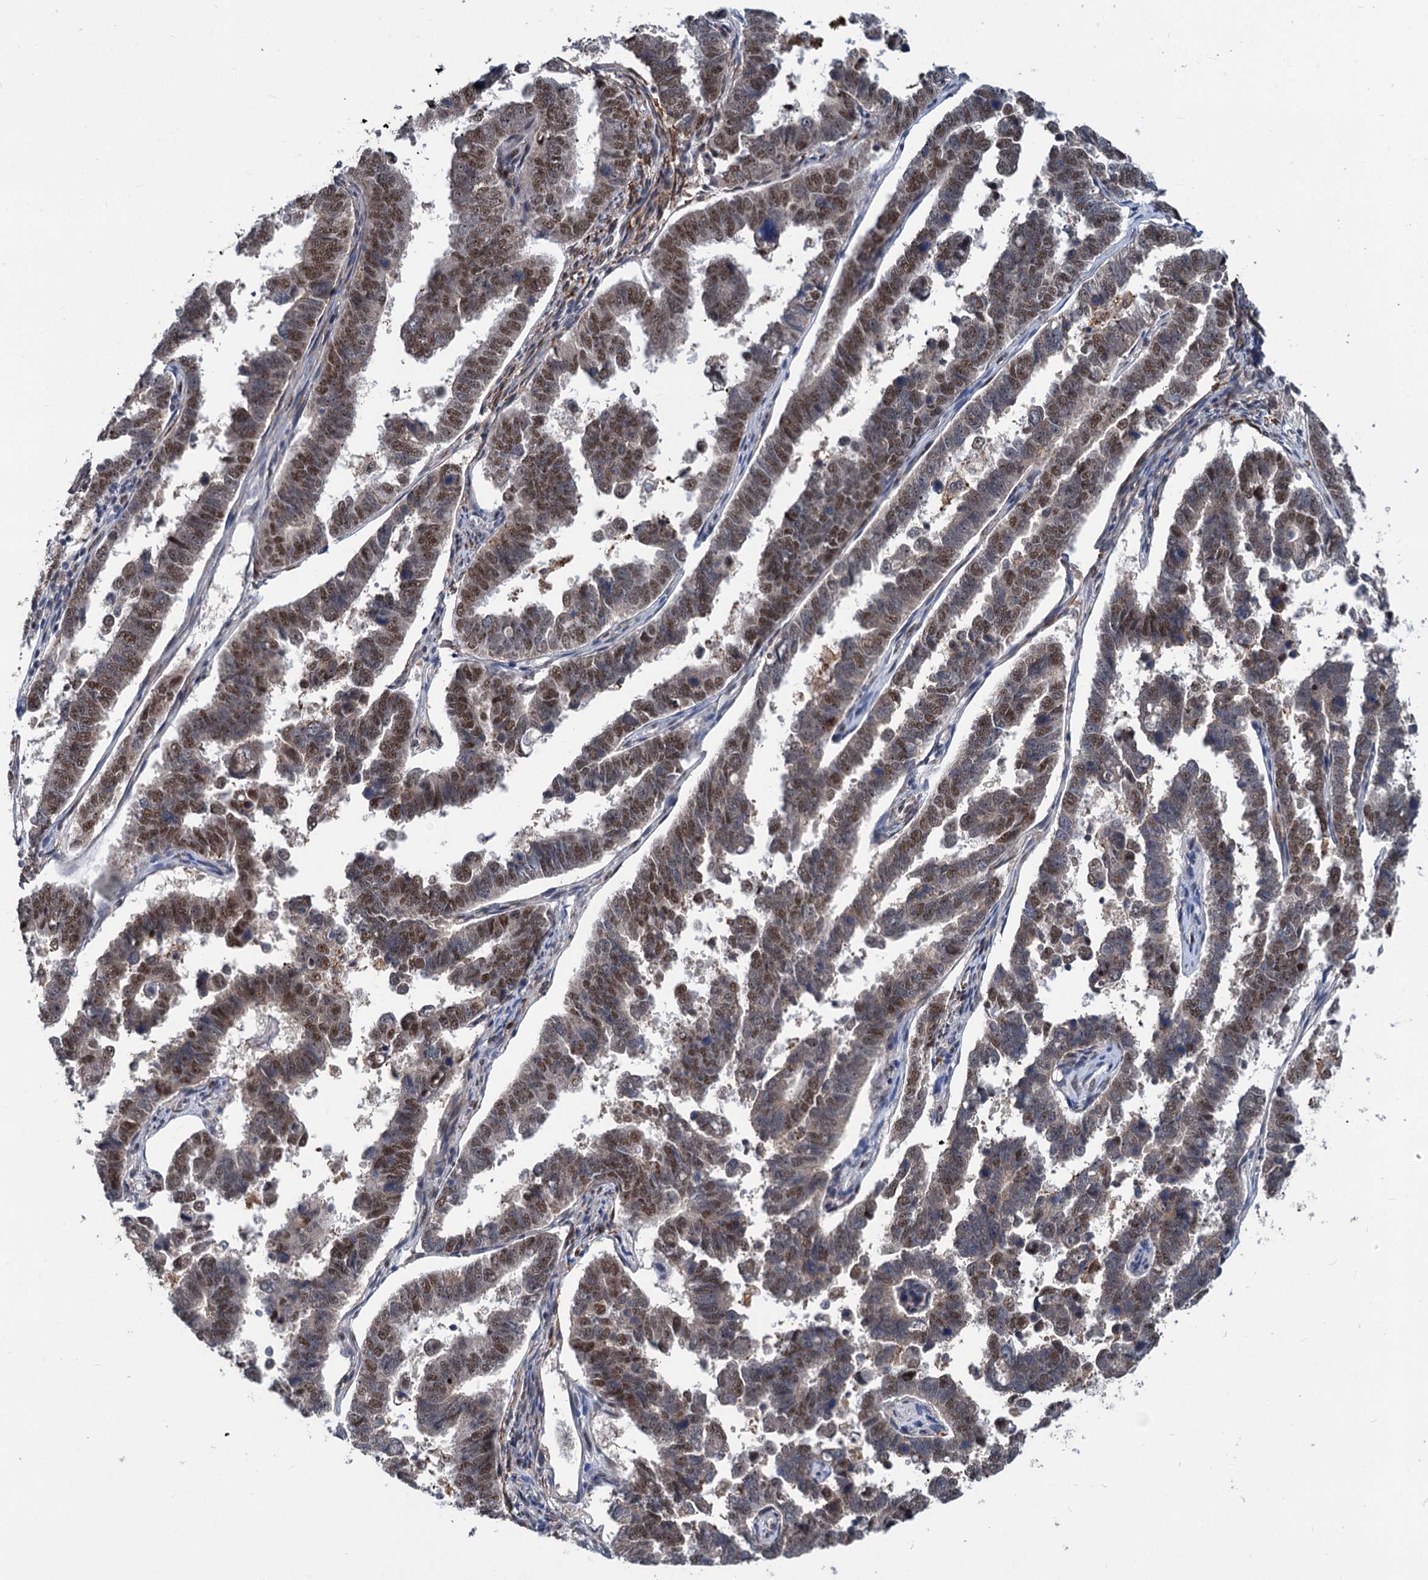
{"staining": {"intensity": "moderate", "quantity": "25%-75%", "location": "nuclear"}, "tissue": "endometrial cancer", "cell_type": "Tumor cells", "image_type": "cancer", "snomed": [{"axis": "morphology", "description": "Adenocarcinoma, NOS"}, {"axis": "topography", "description": "Endometrium"}], "caption": "This is a histology image of immunohistochemistry staining of adenocarcinoma (endometrial), which shows moderate expression in the nuclear of tumor cells.", "gene": "PHF8", "patient": {"sex": "female", "age": 75}}